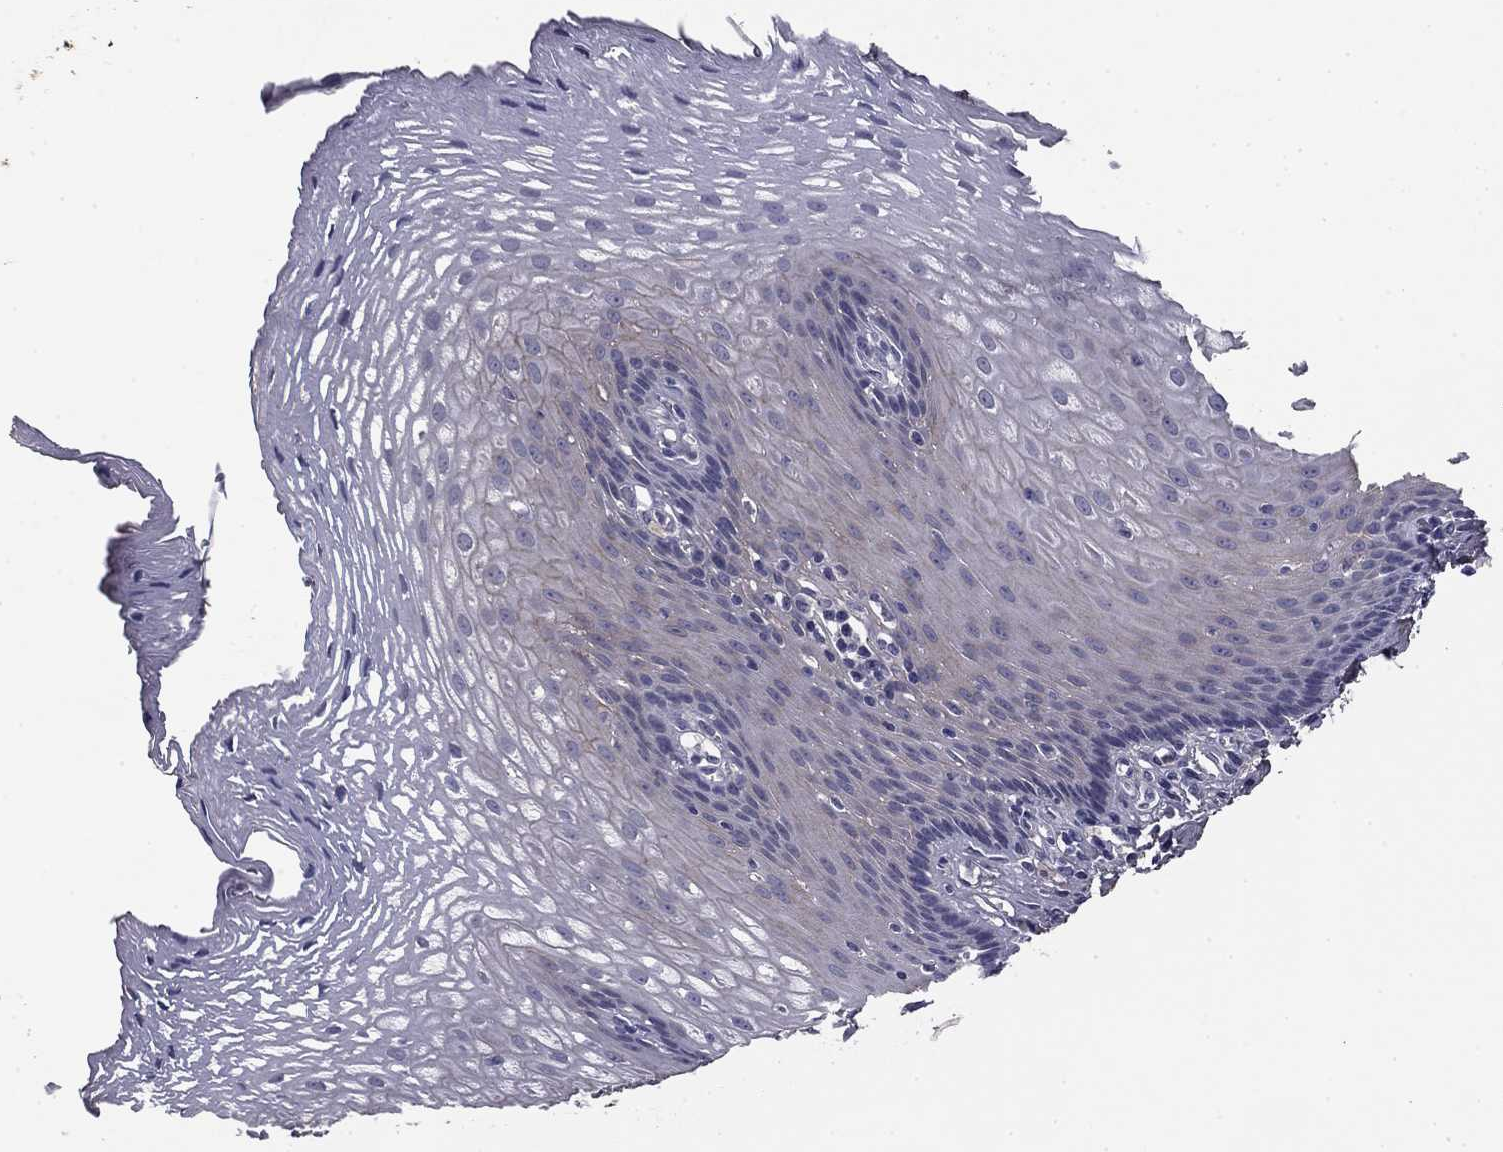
{"staining": {"intensity": "negative", "quantity": "none", "location": "none"}, "tissue": "esophagus", "cell_type": "Squamous epithelial cells", "image_type": "normal", "snomed": [{"axis": "morphology", "description": "Normal tissue, NOS"}, {"axis": "topography", "description": "Esophagus"}], "caption": "Immunohistochemical staining of unremarkable human esophagus reveals no significant staining in squamous epithelial cells.", "gene": "COL2A1", "patient": {"sex": "male", "age": 76}}